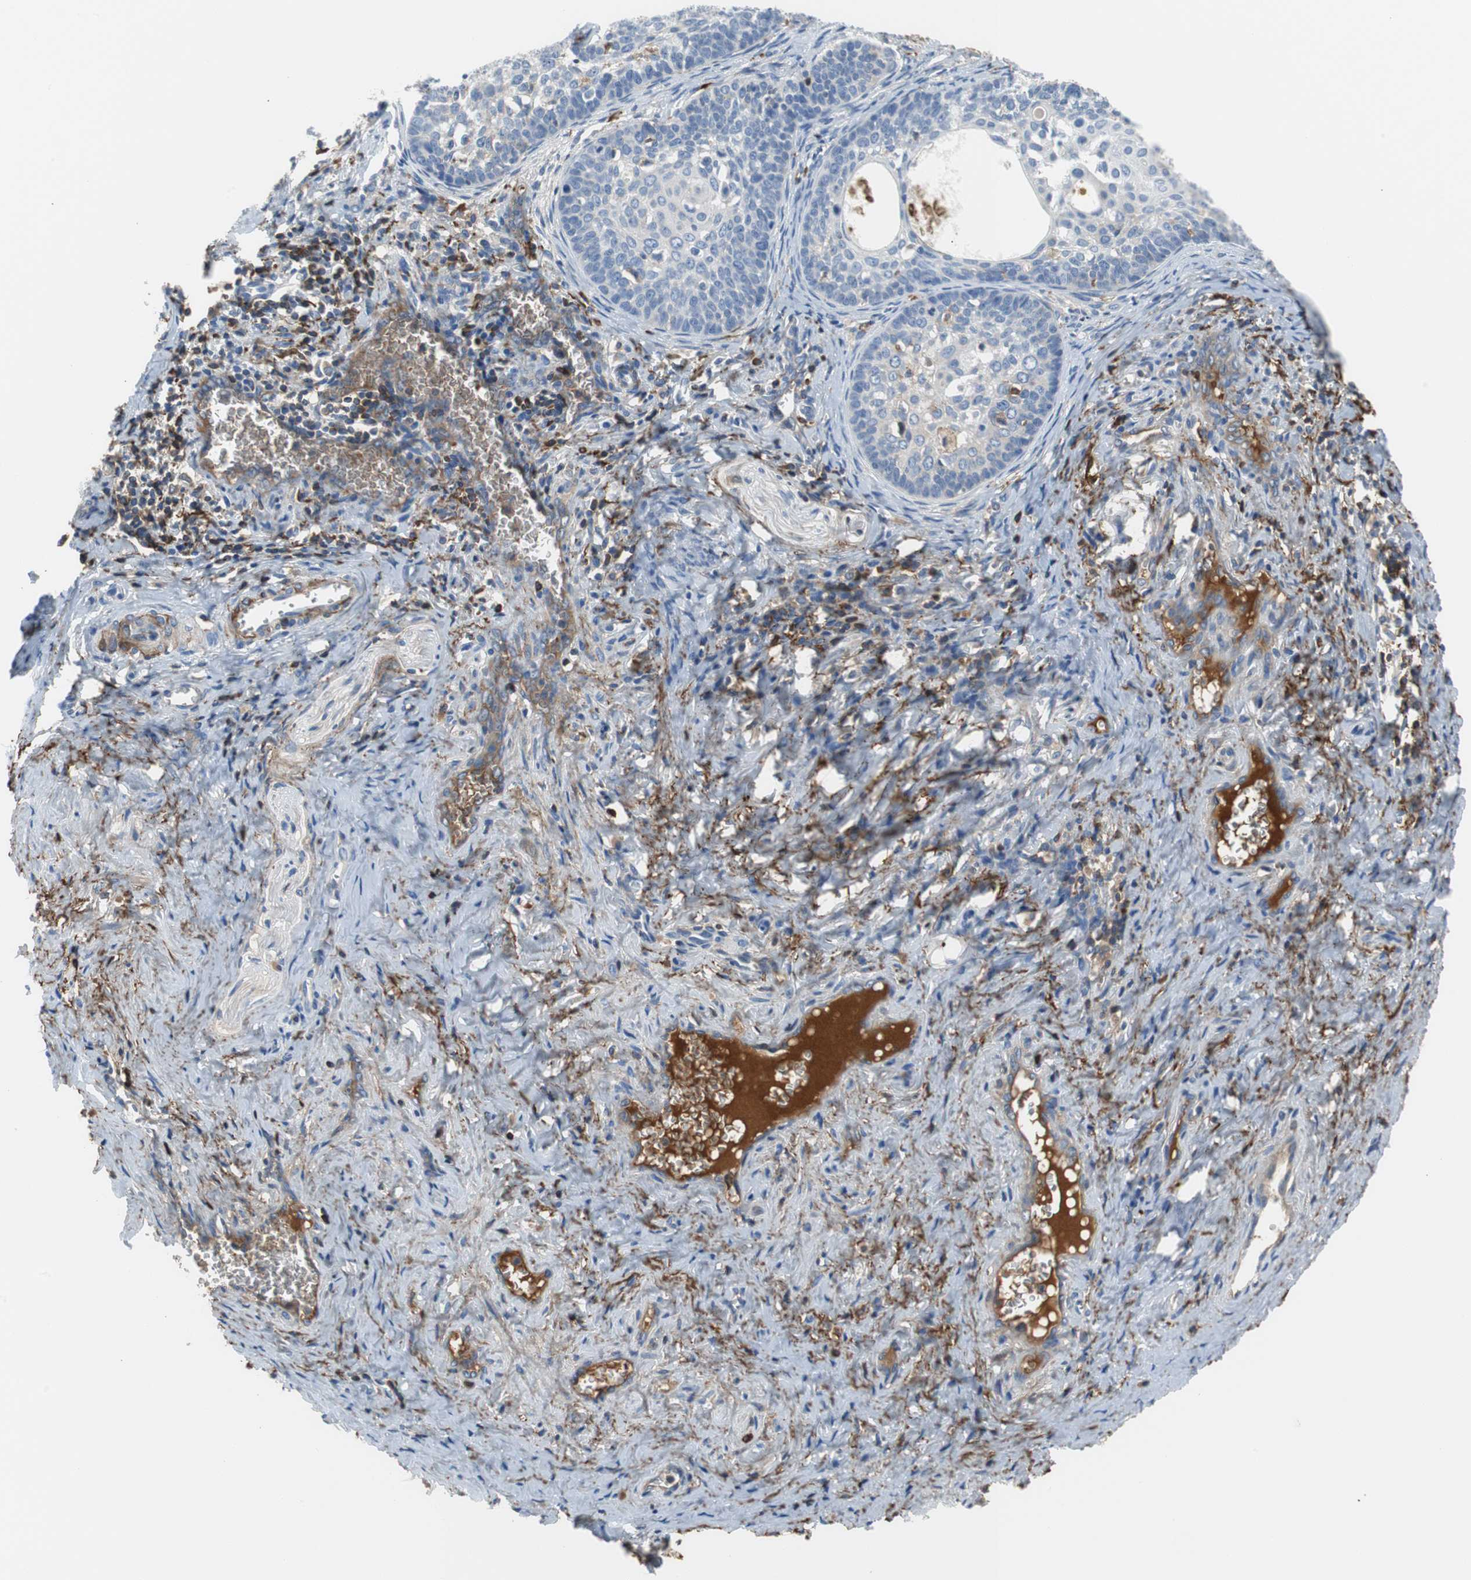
{"staining": {"intensity": "weak", "quantity": ">75%", "location": "cytoplasmic/membranous"}, "tissue": "cervical cancer", "cell_type": "Tumor cells", "image_type": "cancer", "snomed": [{"axis": "morphology", "description": "Squamous cell carcinoma, NOS"}, {"axis": "topography", "description": "Cervix"}], "caption": "Immunohistochemistry (IHC) (DAB (3,3'-diaminobenzidine)) staining of human cervical squamous cell carcinoma reveals weak cytoplasmic/membranous protein staining in about >75% of tumor cells.", "gene": "APCS", "patient": {"sex": "female", "age": 33}}